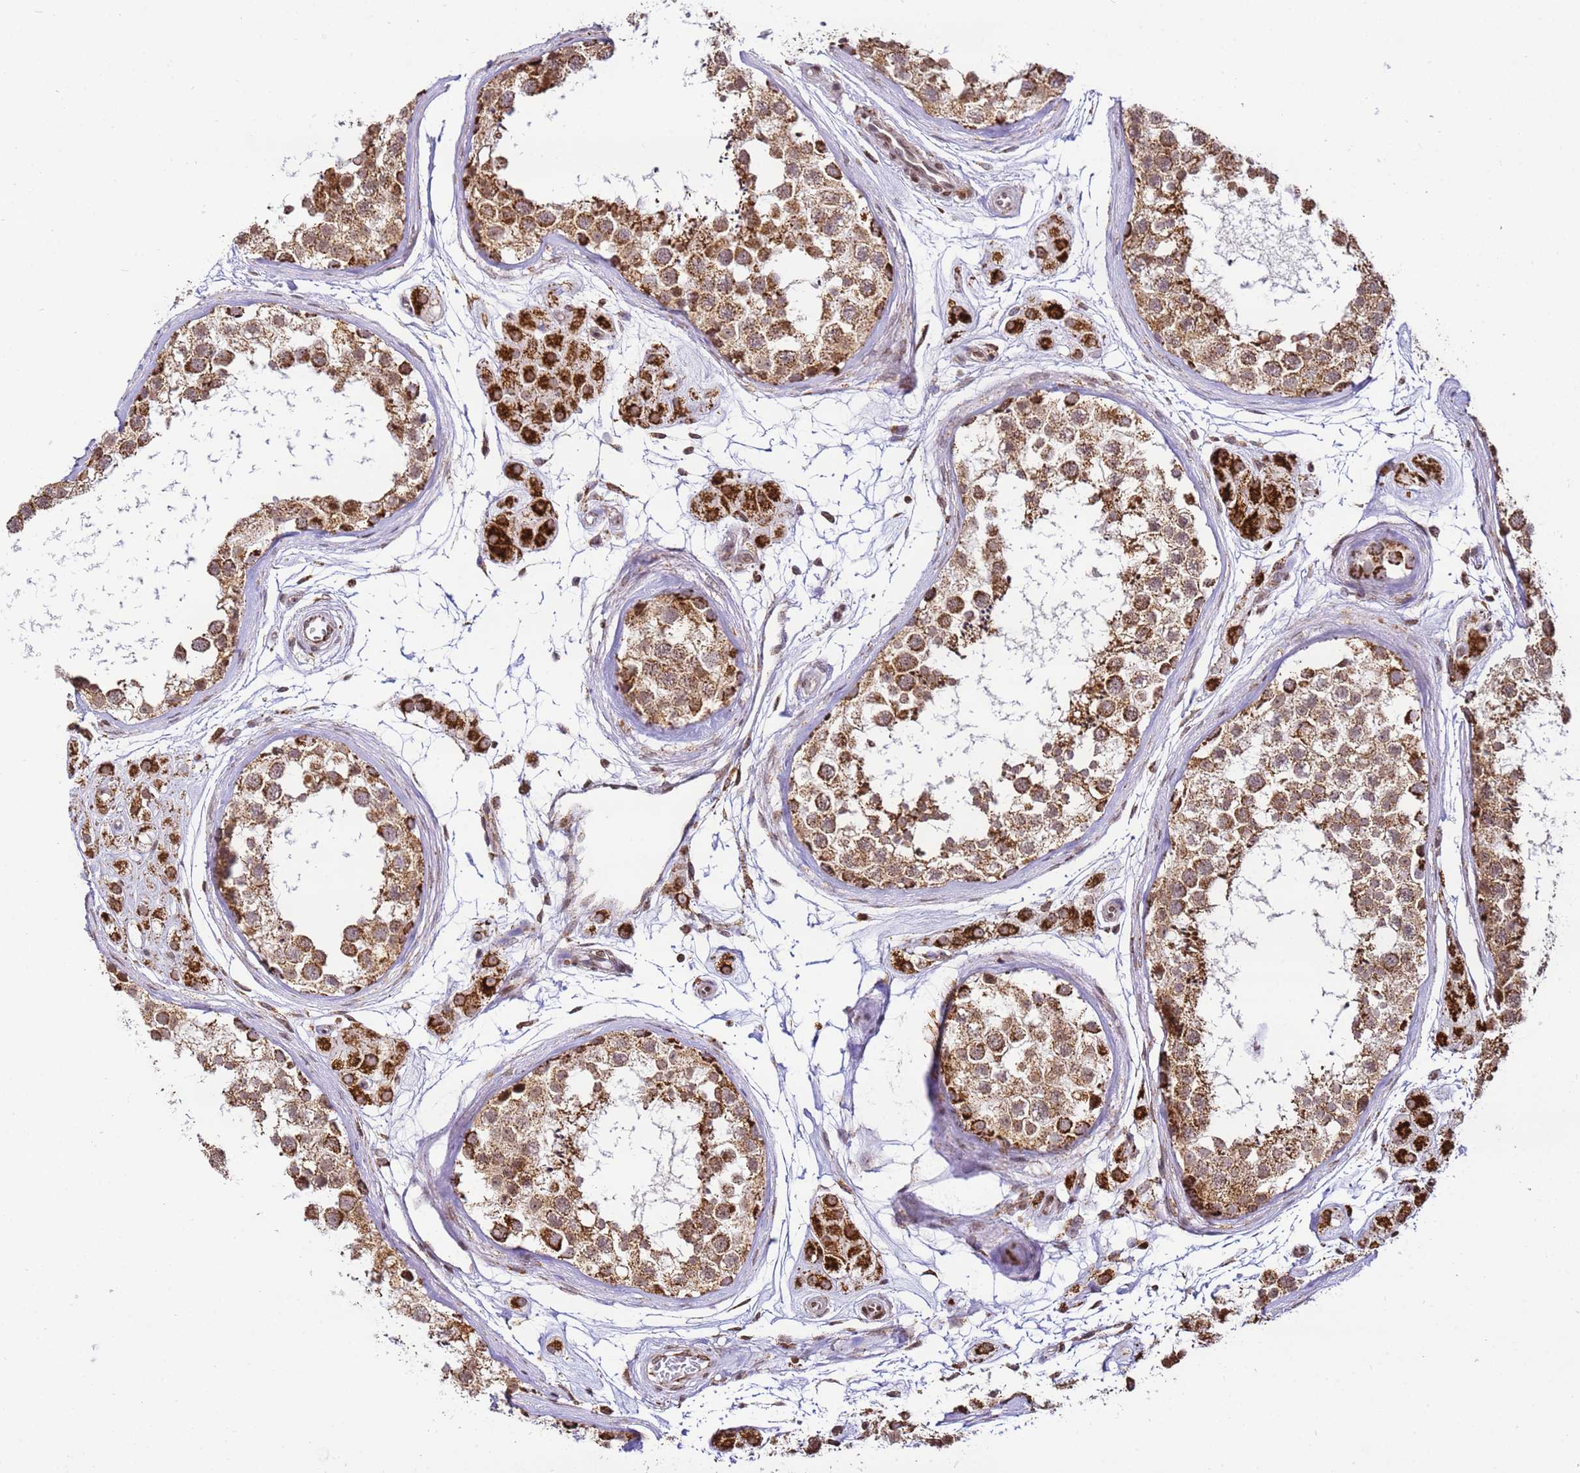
{"staining": {"intensity": "strong", "quantity": ">75%", "location": "cytoplasmic/membranous"}, "tissue": "testis", "cell_type": "Cells in seminiferous ducts", "image_type": "normal", "snomed": [{"axis": "morphology", "description": "Normal tissue, NOS"}, {"axis": "topography", "description": "Testis"}], "caption": "This histopathology image reveals IHC staining of unremarkable human testis, with high strong cytoplasmic/membranous expression in about >75% of cells in seminiferous ducts.", "gene": "HSPE1", "patient": {"sex": "male", "age": 56}}